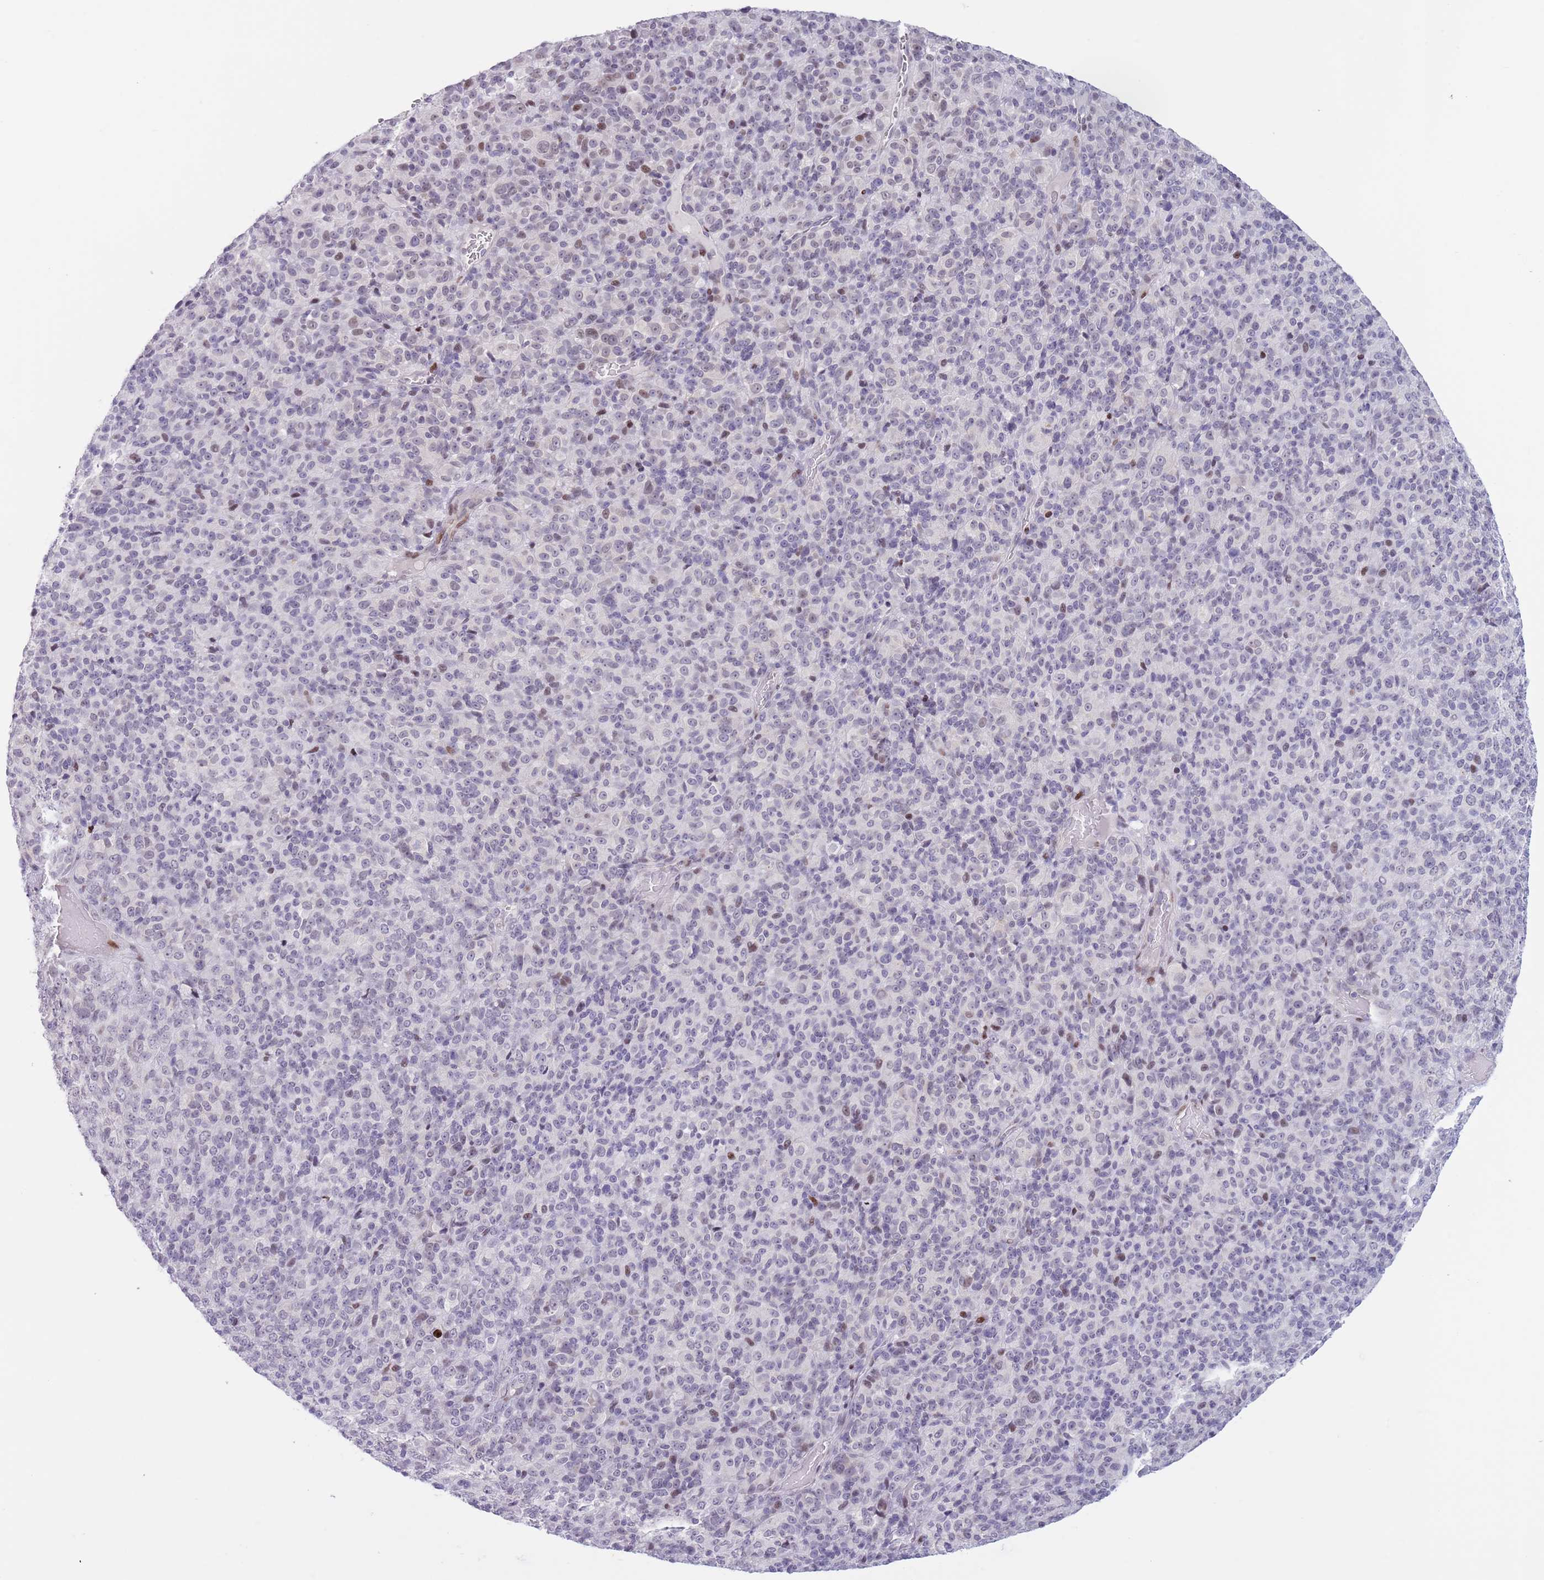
{"staining": {"intensity": "moderate", "quantity": "<25%", "location": "nuclear"}, "tissue": "melanoma", "cell_type": "Tumor cells", "image_type": "cancer", "snomed": [{"axis": "morphology", "description": "Malignant melanoma, Metastatic site"}, {"axis": "topography", "description": "Brain"}], "caption": "Malignant melanoma (metastatic site) tissue demonstrates moderate nuclear staining in about <25% of tumor cells", "gene": "MFSD10", "patient": {"sex": "female", "age": 56}}